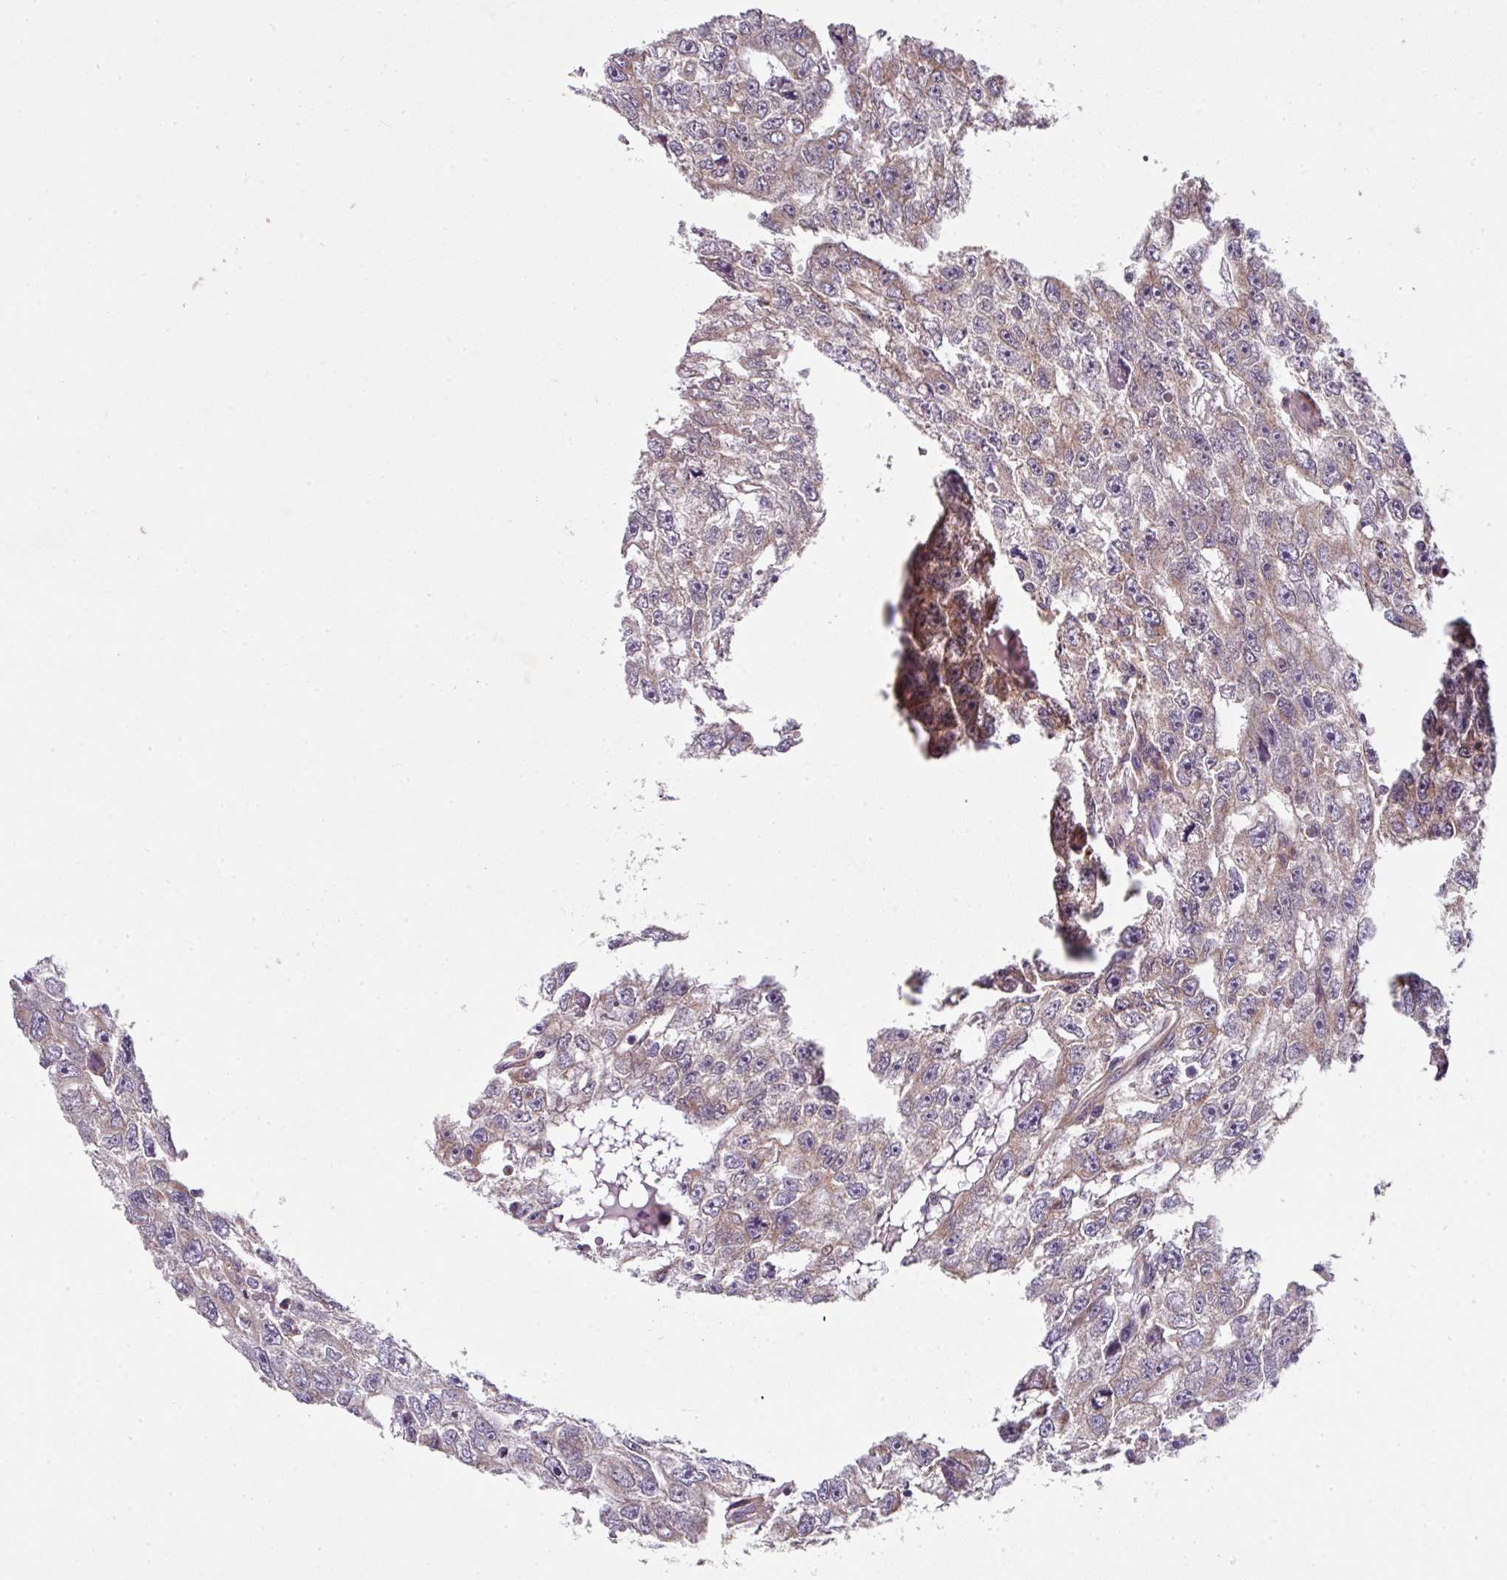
{"staining": {"intensity": "weak", "quantity": "<25%", "location": "cytoplasmic/membranous"}, "tissue": "testis cancer", "cell_type": "Tumor cells", "image_type": "cancer", "snomed": [{"axis": "morphology", "description": "Carcinoma, Embryonal, NOS"}, {"axis": "topography", "description": "Testis"}], "caption": "Immunohistochemical staining of testis embryonal carcinoma shows no significant positivity in tumor cells. (IHC, brightfield microscopy, high magnification).", "gene": "CAMLG", "patient": {"sex": "male", "age": 20}}